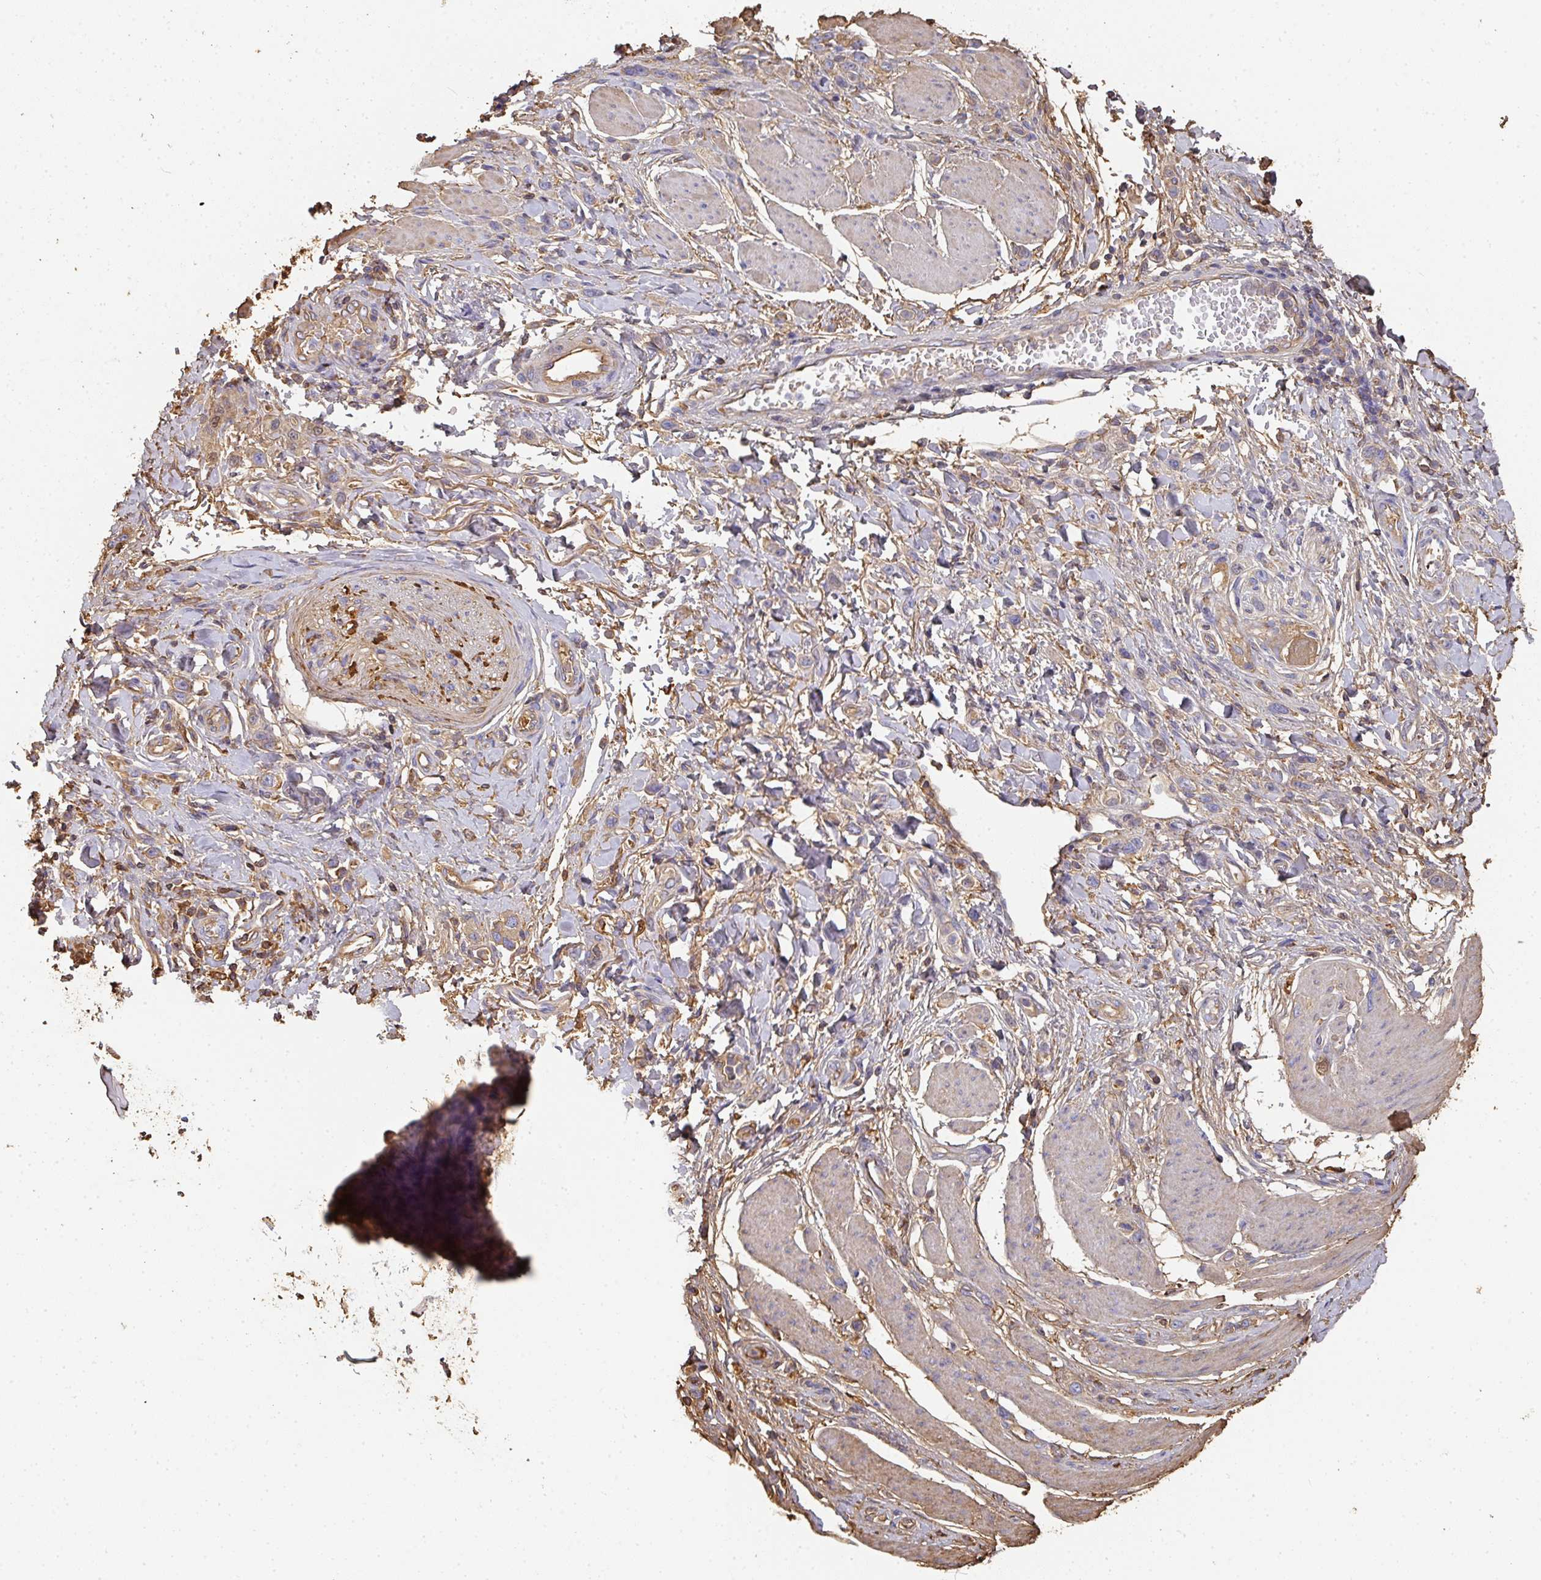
{"staining": {"intensity": "negative", "quantity": "none", "location": "none"}, "tissue": "stomach cancer", "cell_type": "Tumor cells", "image_type": "cancer", "snomed": [{"axis": "morphology", "description": "Adenocarcinoma, NOS"}, {"axis": "topography", "description": "Stomach"}], "caption": "Immunohistochemical staining of adenocarcinoma (stomach) reveals no significant positivity in tumor cells.", "gene": "ALB", "patient": {"sex": "female", "age": 65}}